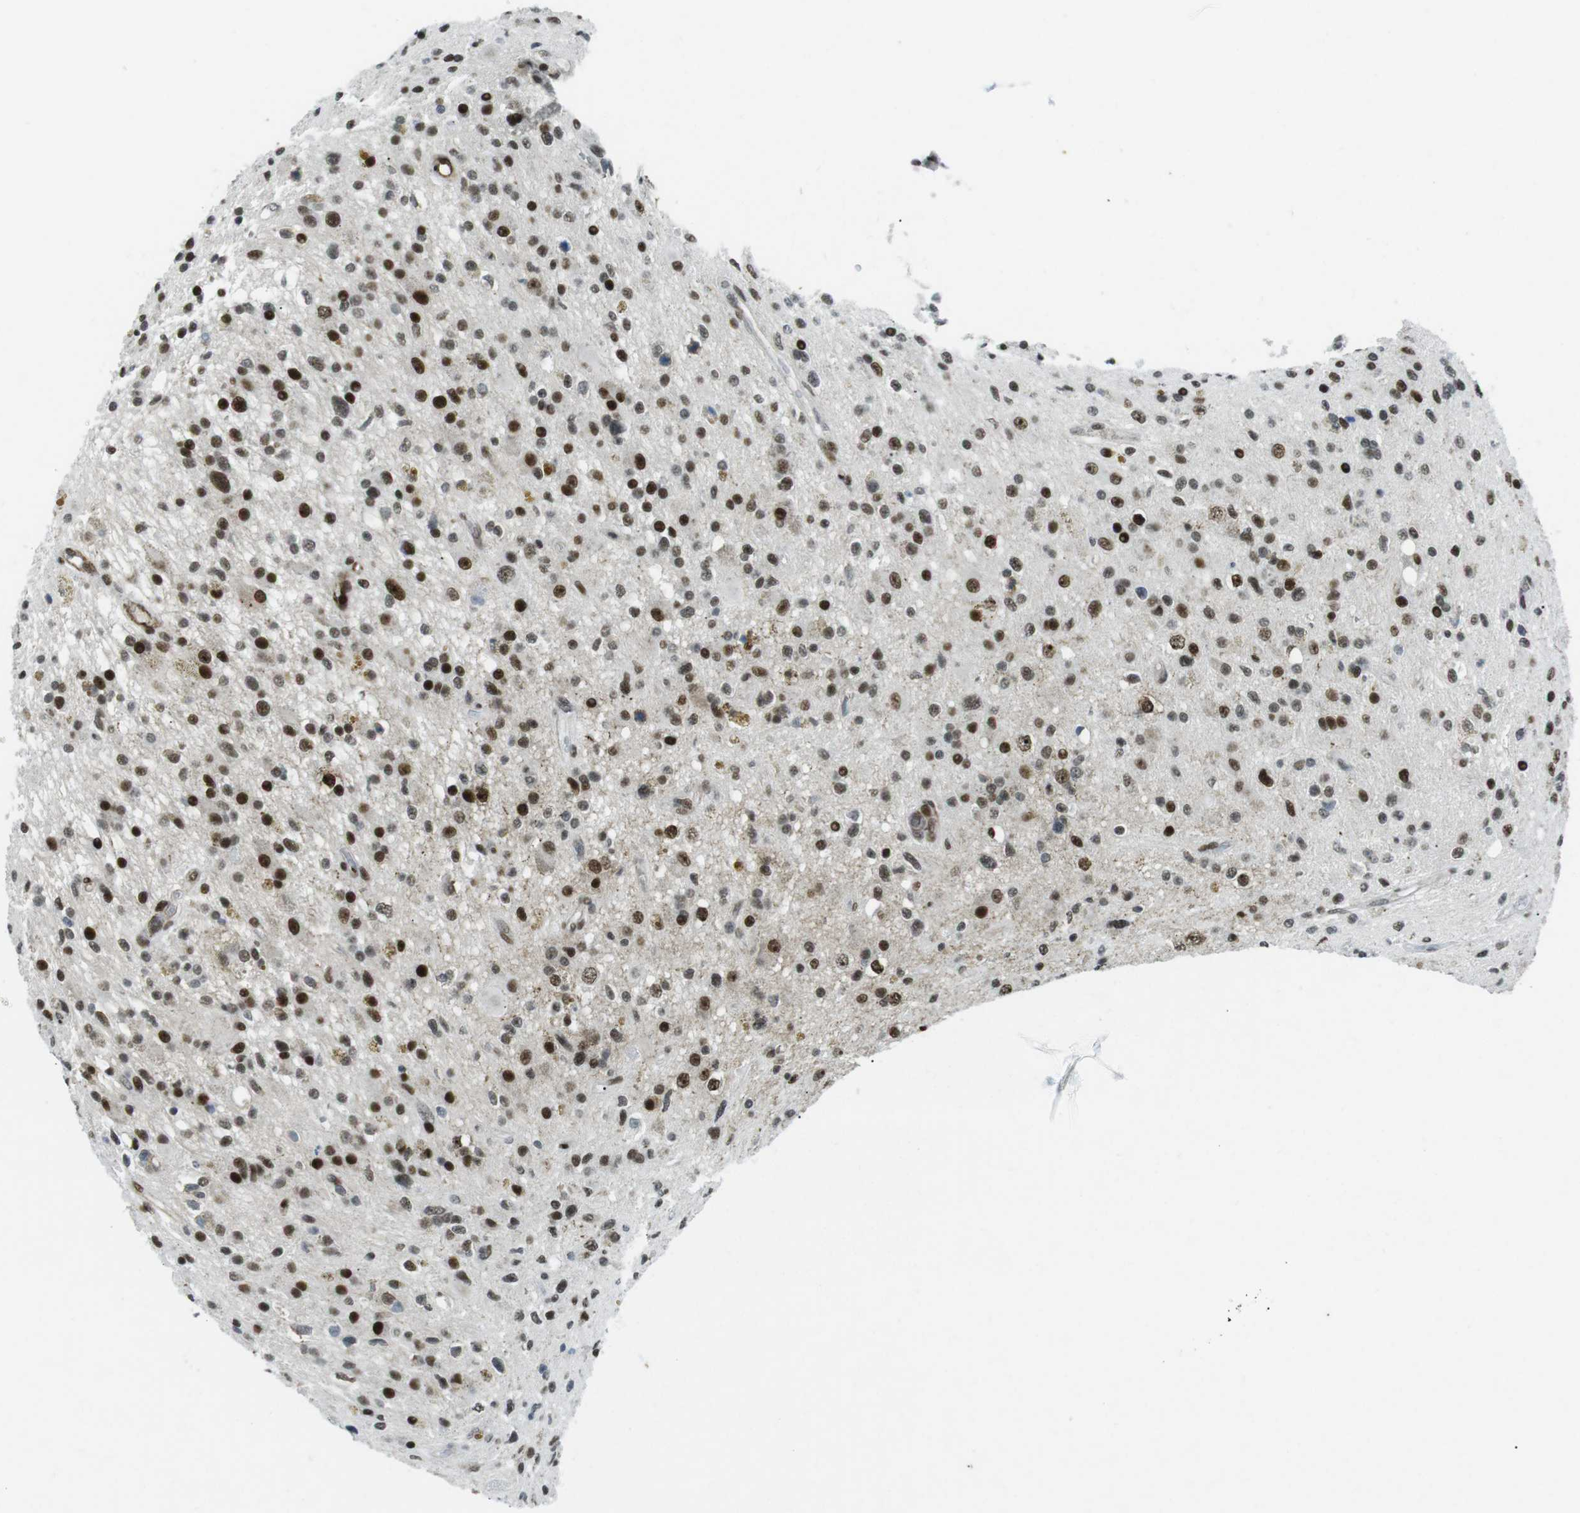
{"staining": {"intensity": "strong", "quantity": ">75%", "location": "nuclear"}, "tissue": "glioma", "cell_type": "Tumor cells", "image_type": "cancer", "snomed": [{"axis": "morphology", "description": "Glioma, malignant, High grade"}, {"axis": "topography", "description": "Brain"}], "caption": "Tumor cells exhibit strong nuclear staining in about >75% of cells in glioma.", "gene": "ARID1A", "patient": {"sex": "male", "age": 33}}